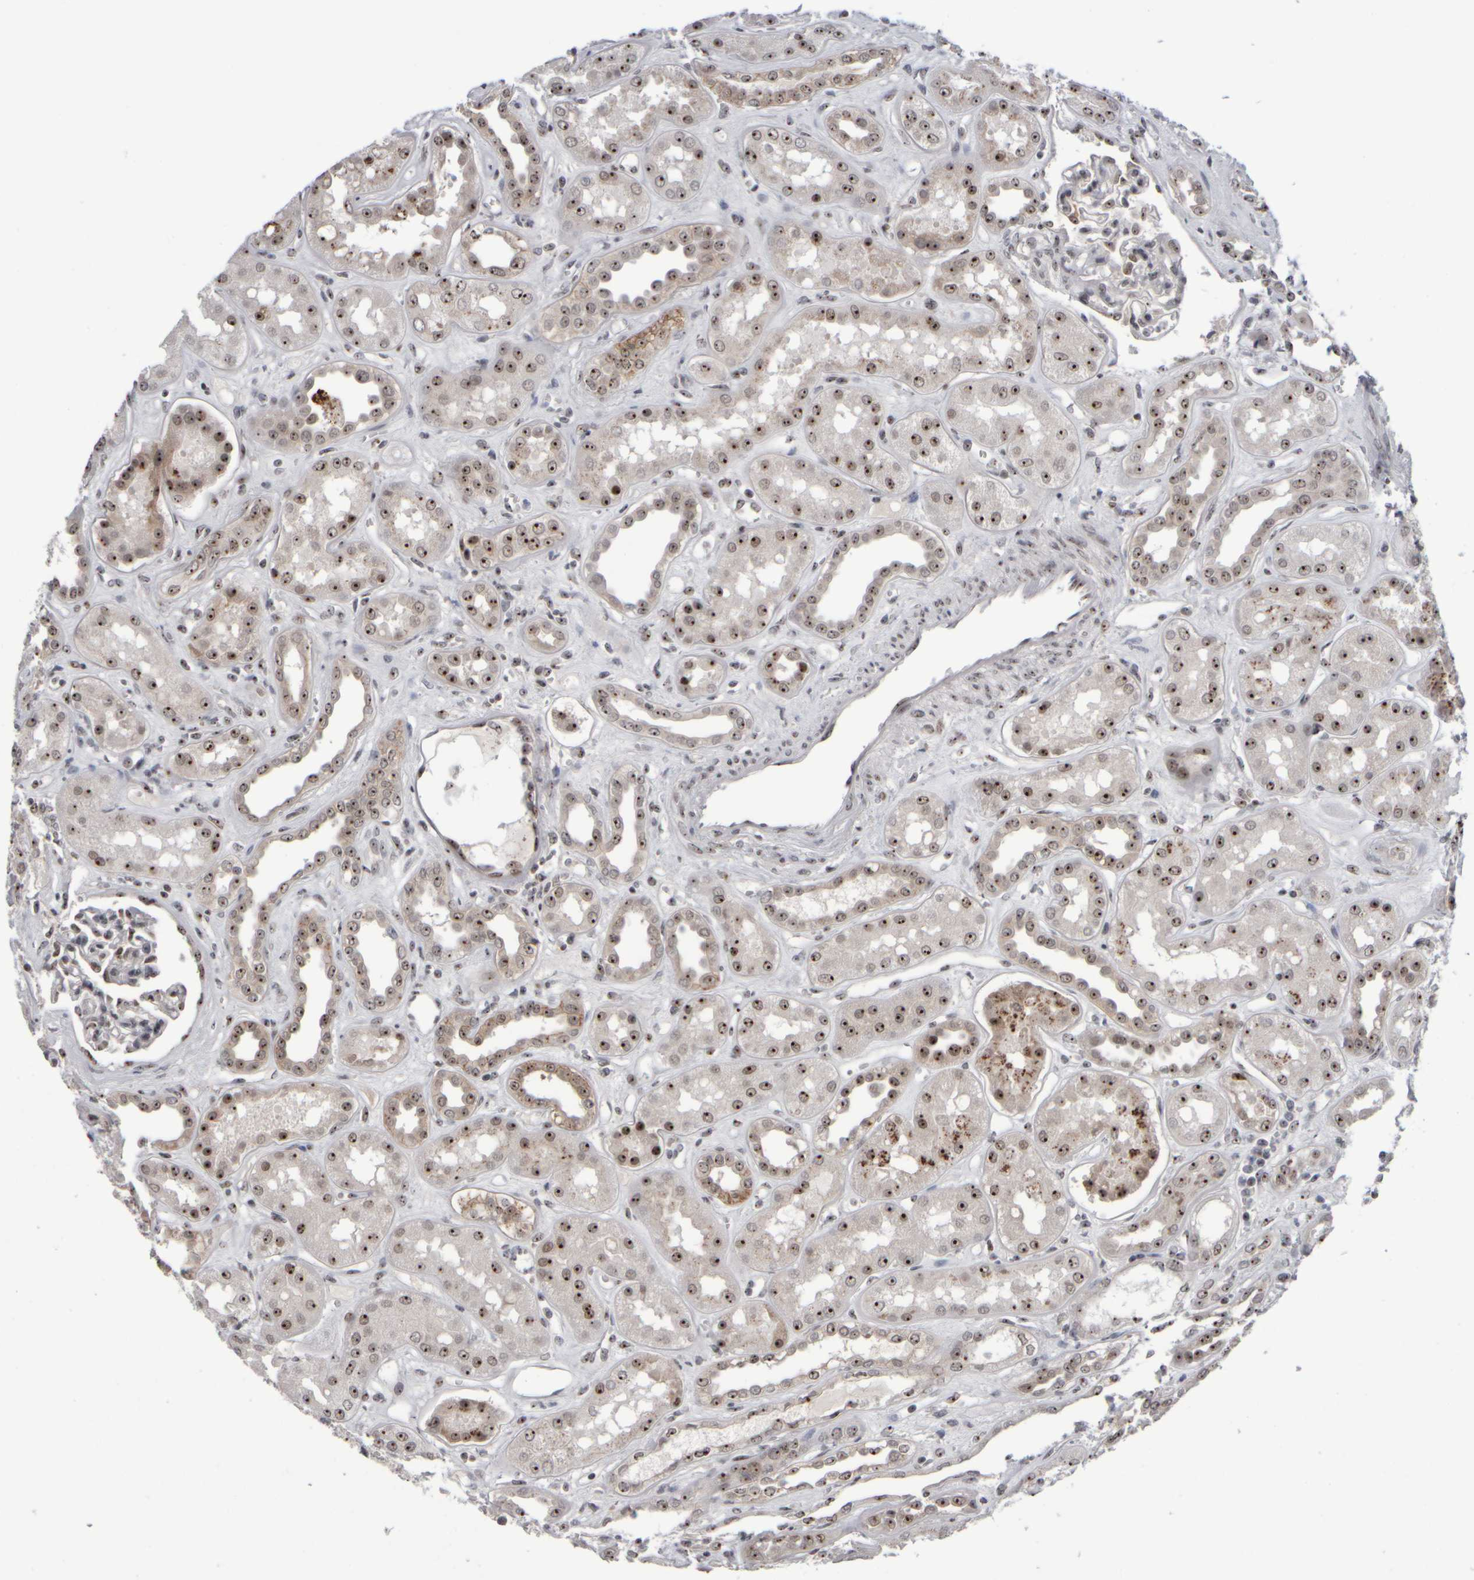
{"staining": {"intensity": "moderate", "quantity": ">75%", "location": "nuclear"}, "tissue": "kidney", "cell_type": "Cells in glomeruli", "image_type": "normal", "snomed": [{"axis": "morphology", "description": "Normal tissue, NOS"}, {"axis": "topography", "description": "Kidney"}], "caption": "This histopathology image demonstrates normal kidney stained with IHC to label a protein in brown. The nuclear of cells in glomeruli show moderate positivity for the protein. Nuclei are counter-stained blue.", "gene": "SURF6", "patient": {"sex": "male", "age": 59}}